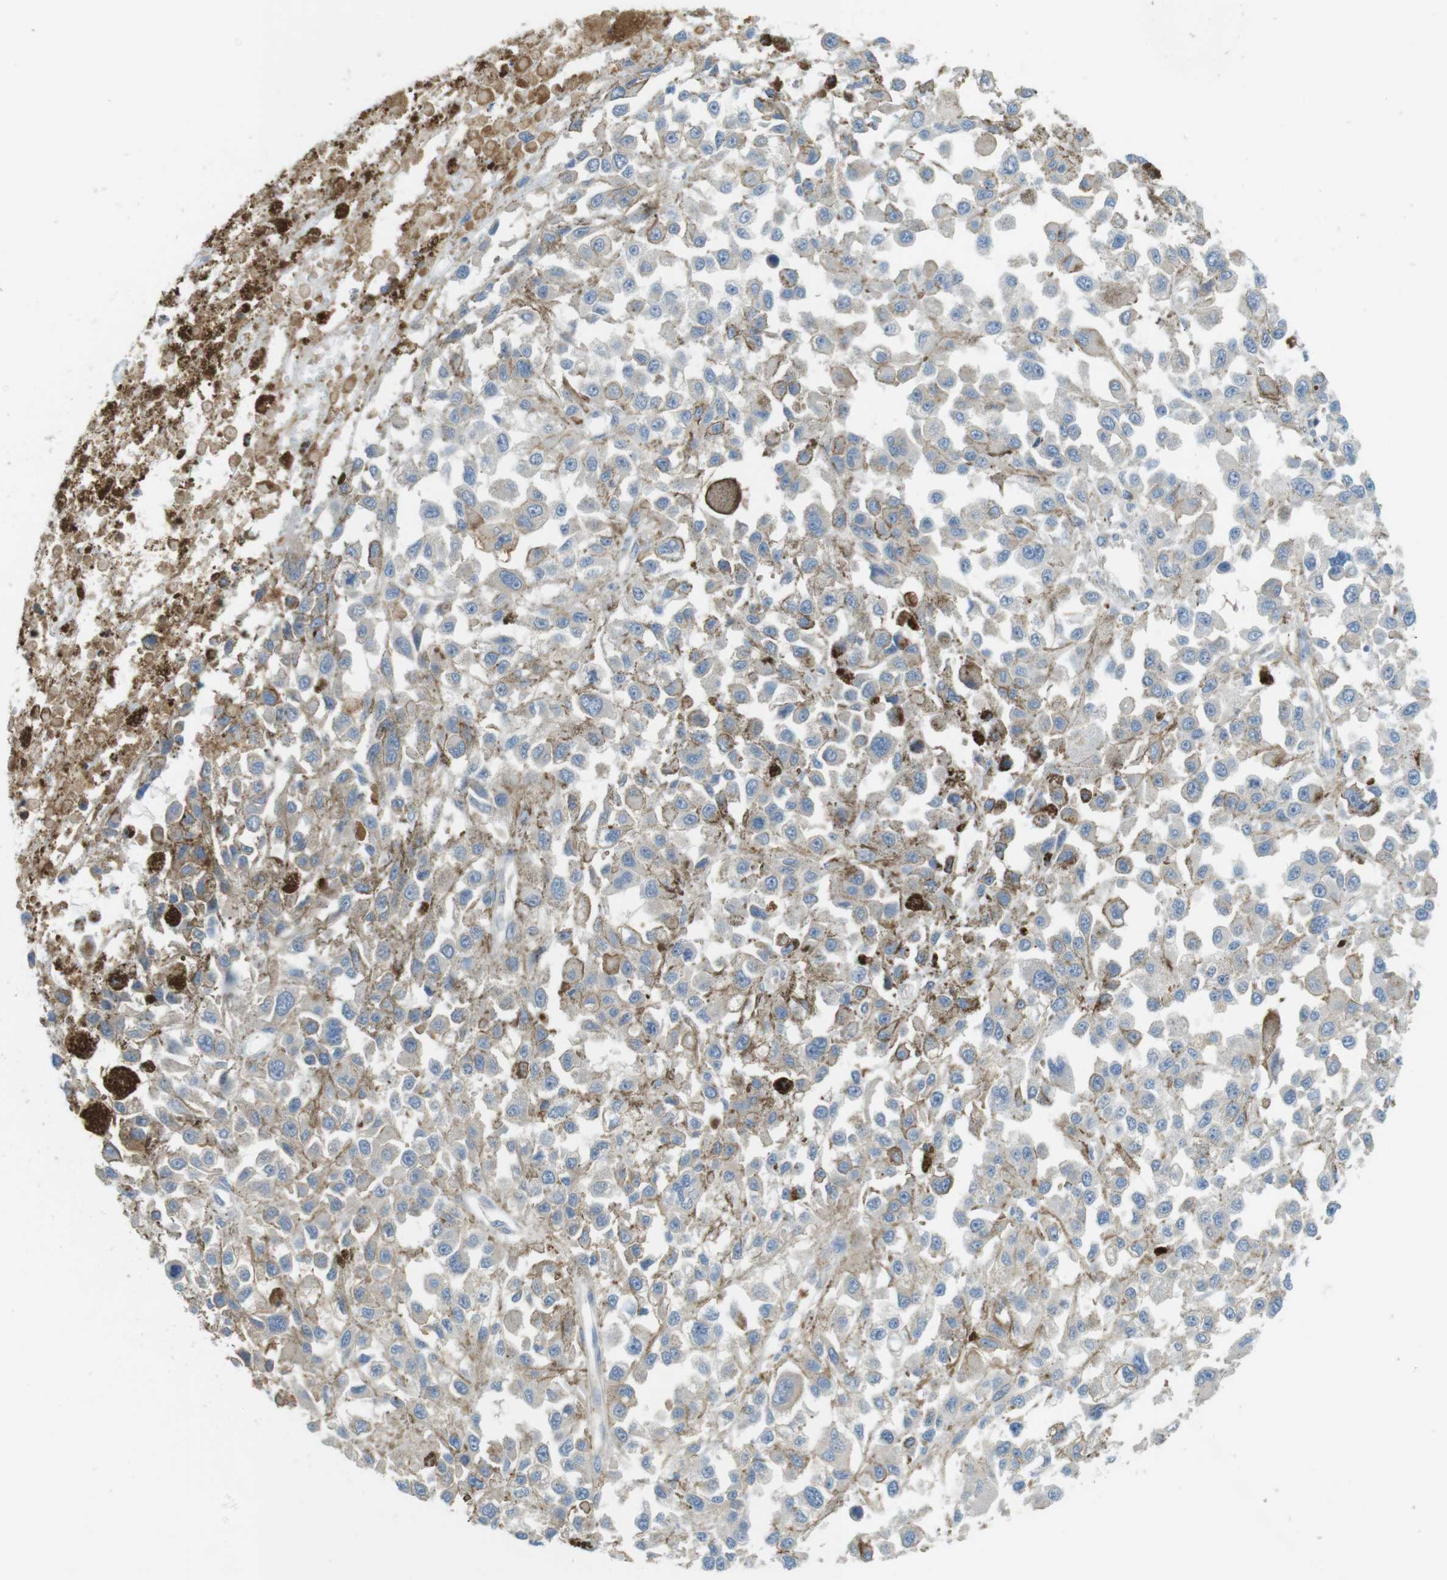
{"staining": {"intensity": "negative", "quantity": "none", "location": "none"}, "tissue": "melanoma", "cell_type": "Tumor cells", "image_type": "cancer", "snomed": [{"axis": "morphology", "description": "Malignant melanoma, Metastatic site"}, {"axis": "topography", "description": "Lymph node"}], "caption": "Immunohistochemistry (IHC) photomicrograph of human melanoma stained for a protein (brown), which displays no positivity in tumor cells.", "gene": "LAMP1", "patient": {"sex": "male", "age": 59}}